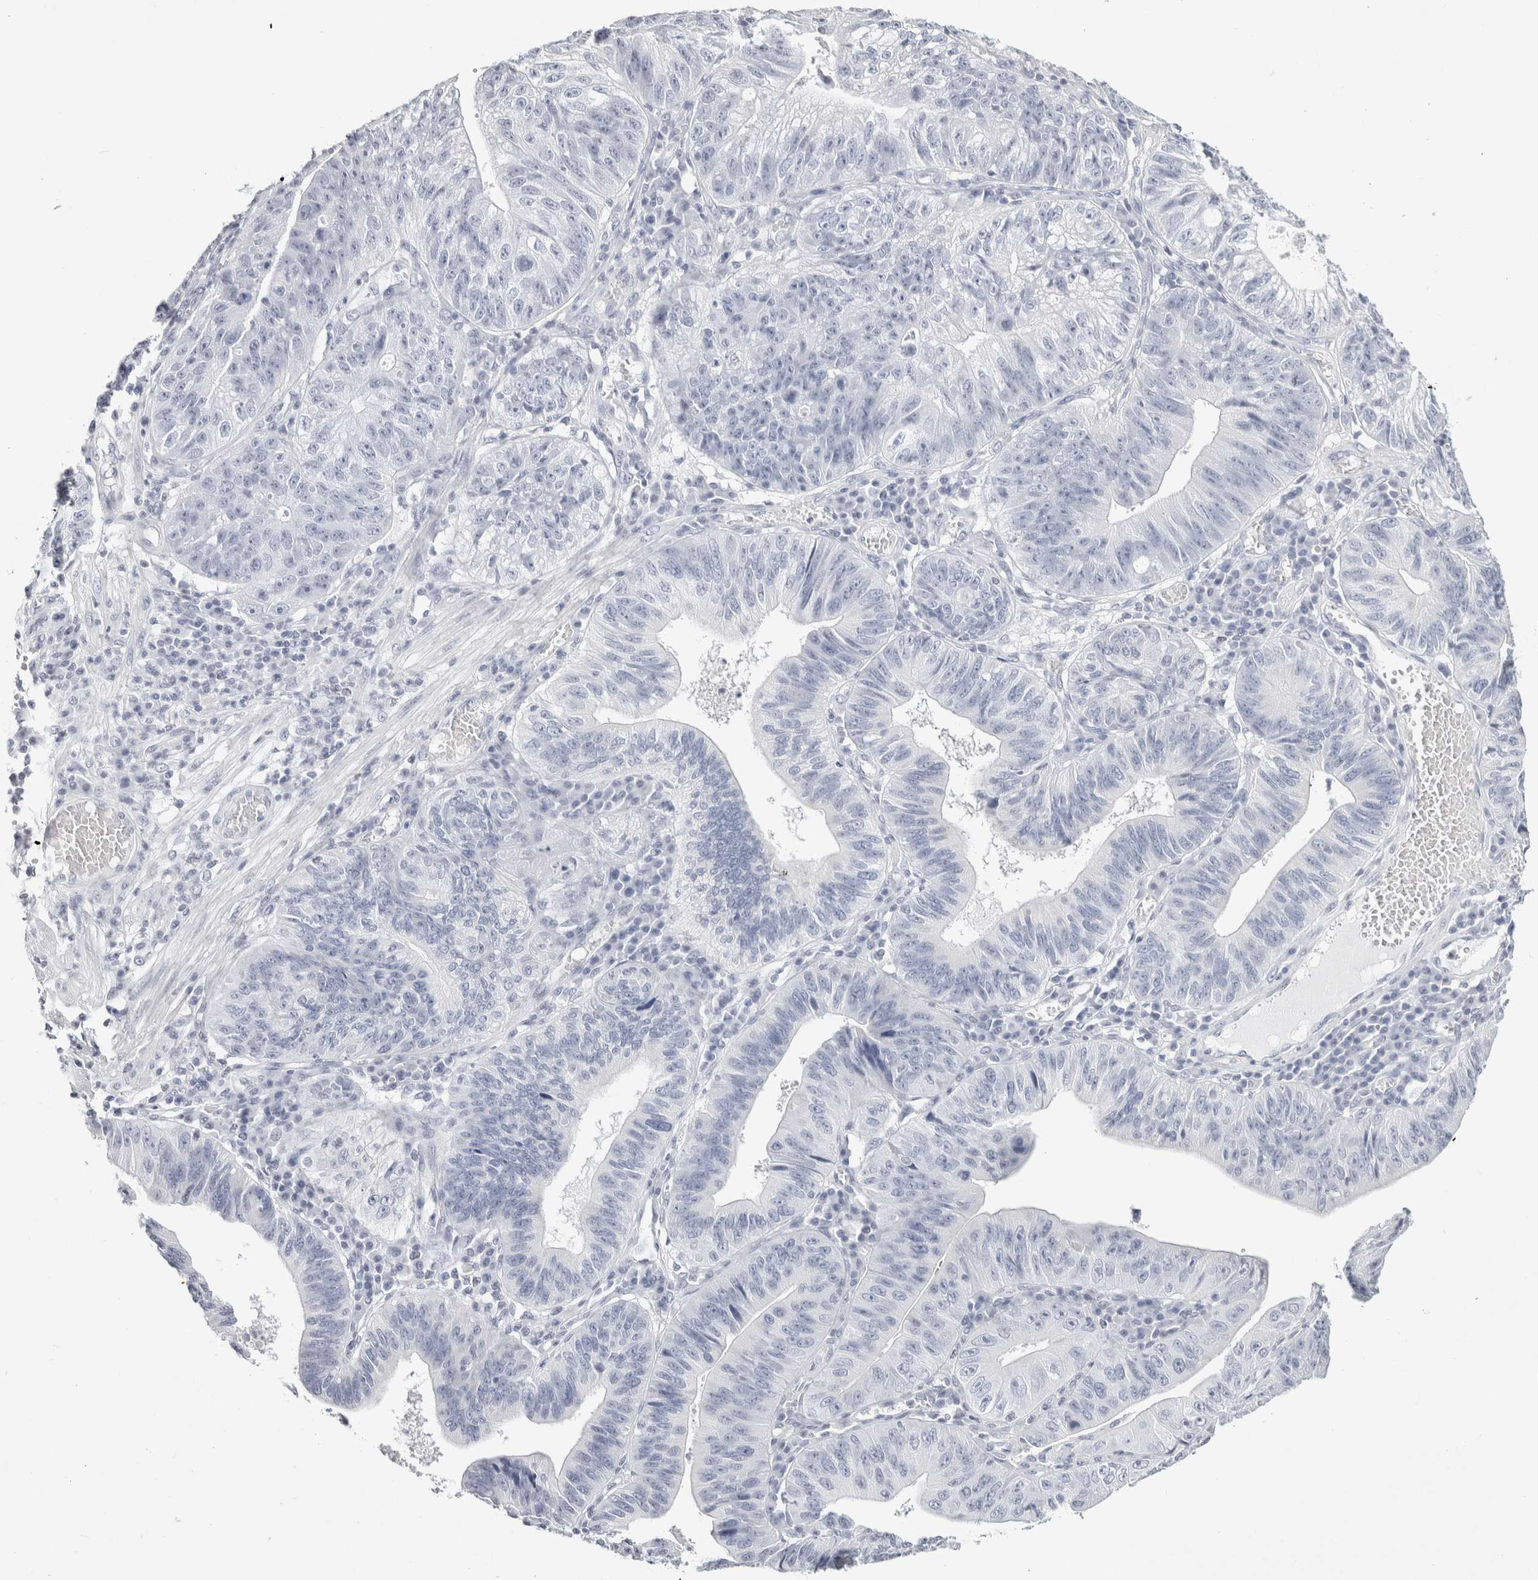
{"staining": {"intensity": "negative", "quantity": "none", "location": "none"}, "tissue": "stomach cancer", "cell_type": "Tumor cells", "image_type": "cancer", "snomed": [{"axis": "morphology", "description": "Adenocarcinoma, NOS"}, {"axis": "topography", "description": "Stomach"}], "caption": "Tumor cells are negative for brown protein staining in stomach adenocarcinoma.", "gene": "GARIN1A", "patient": {"sex": "male", "age": 59}}